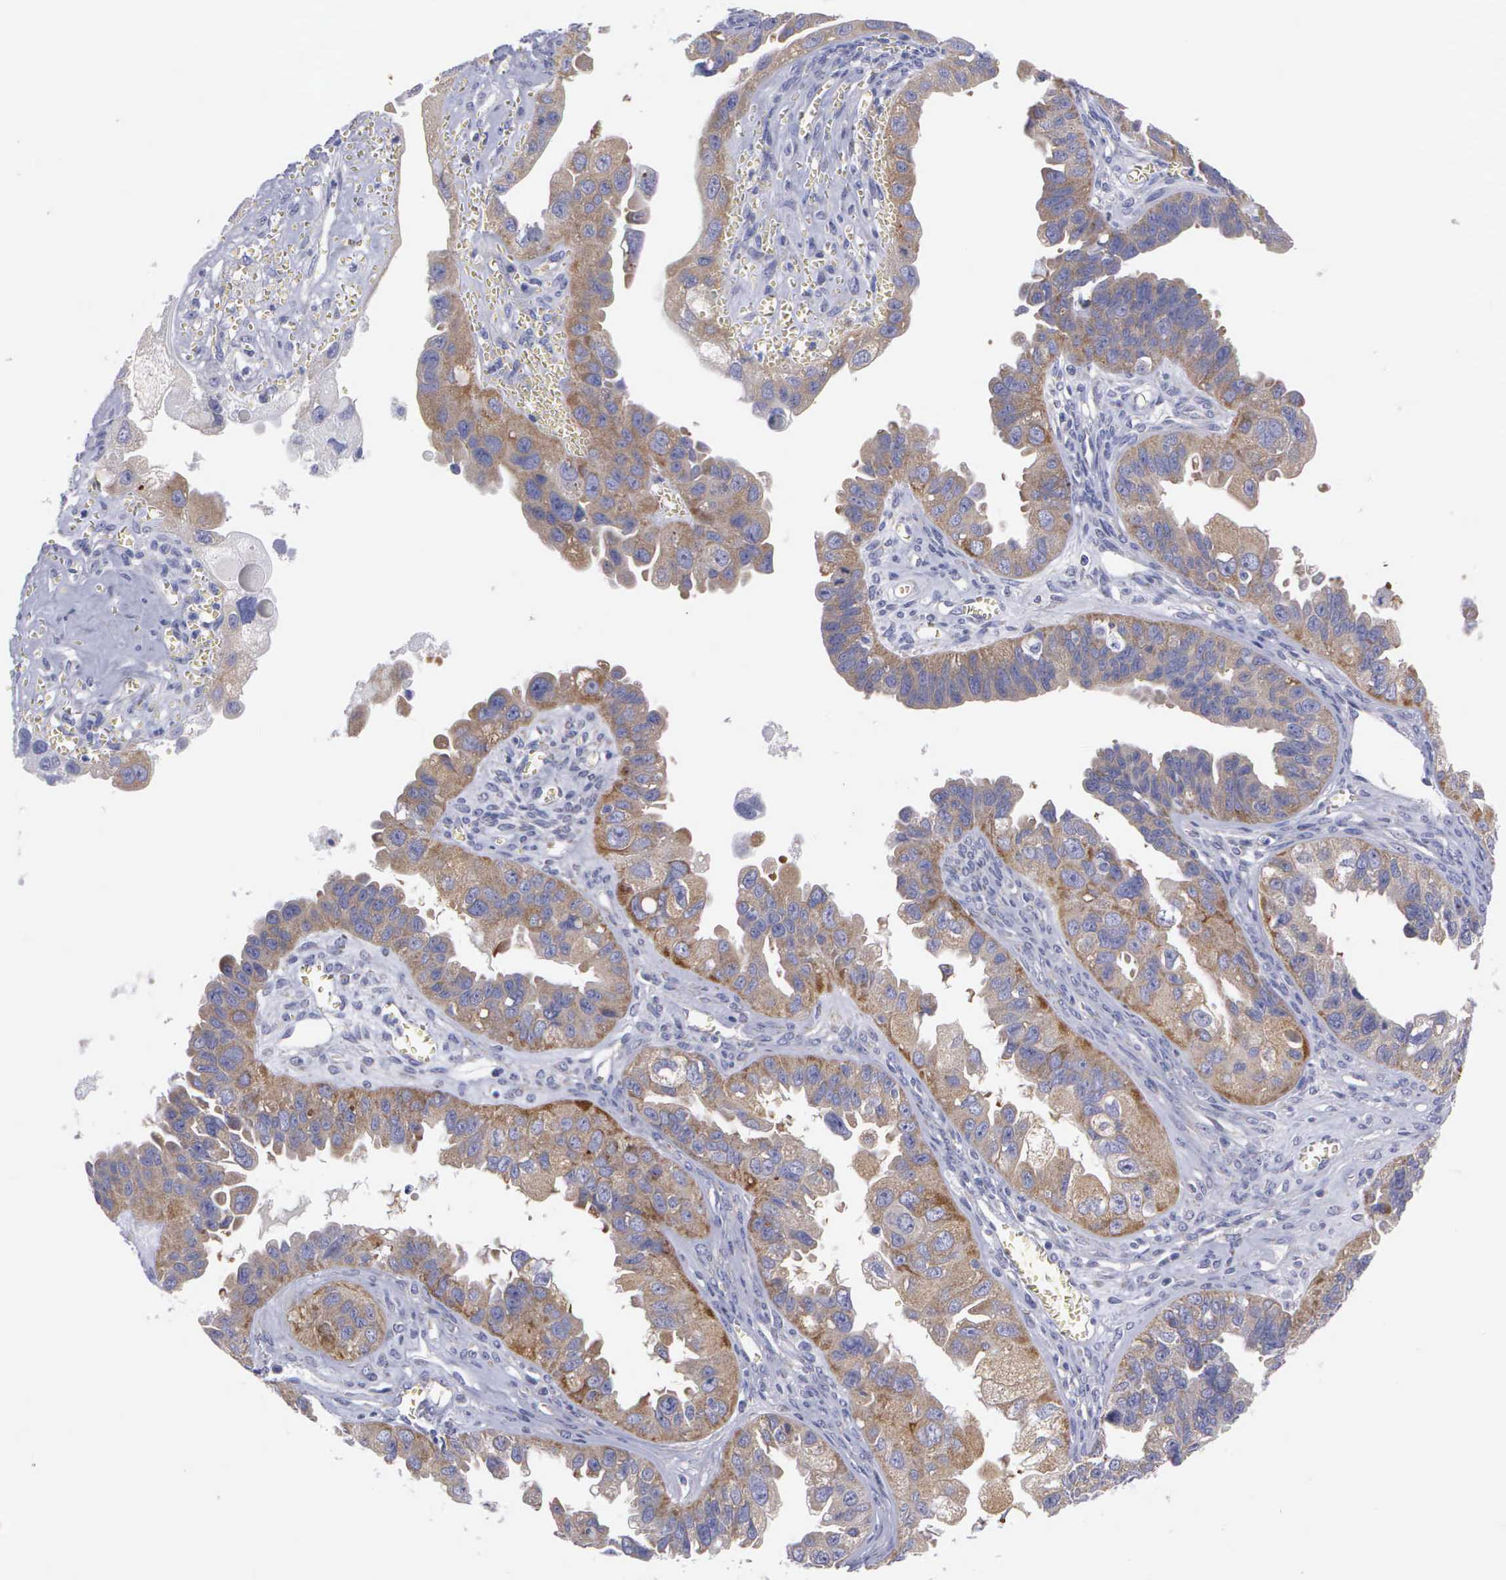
{"staining": {"intensity": "moderate", "quantity": ">75%", "location": "cytoplasmic/membranous"}, "tissue": "ovarian cancer", "cell_type": "Tumor cells", "image_type": "cancer", "snomed": [{"axis": "morphology", "description": "Carcinoma, endometroid"}, {"axis": "topography", "description": "Ovary"}], "caption": "Ovarian endometroid carcinoma was stained to show a protein in brown. There is medium levels of moderate cytoplasmic/membranous positivity in about >75% of tumor cells.", "gene": "APOOL", "patient": {"sex": "female", "age": 85}}